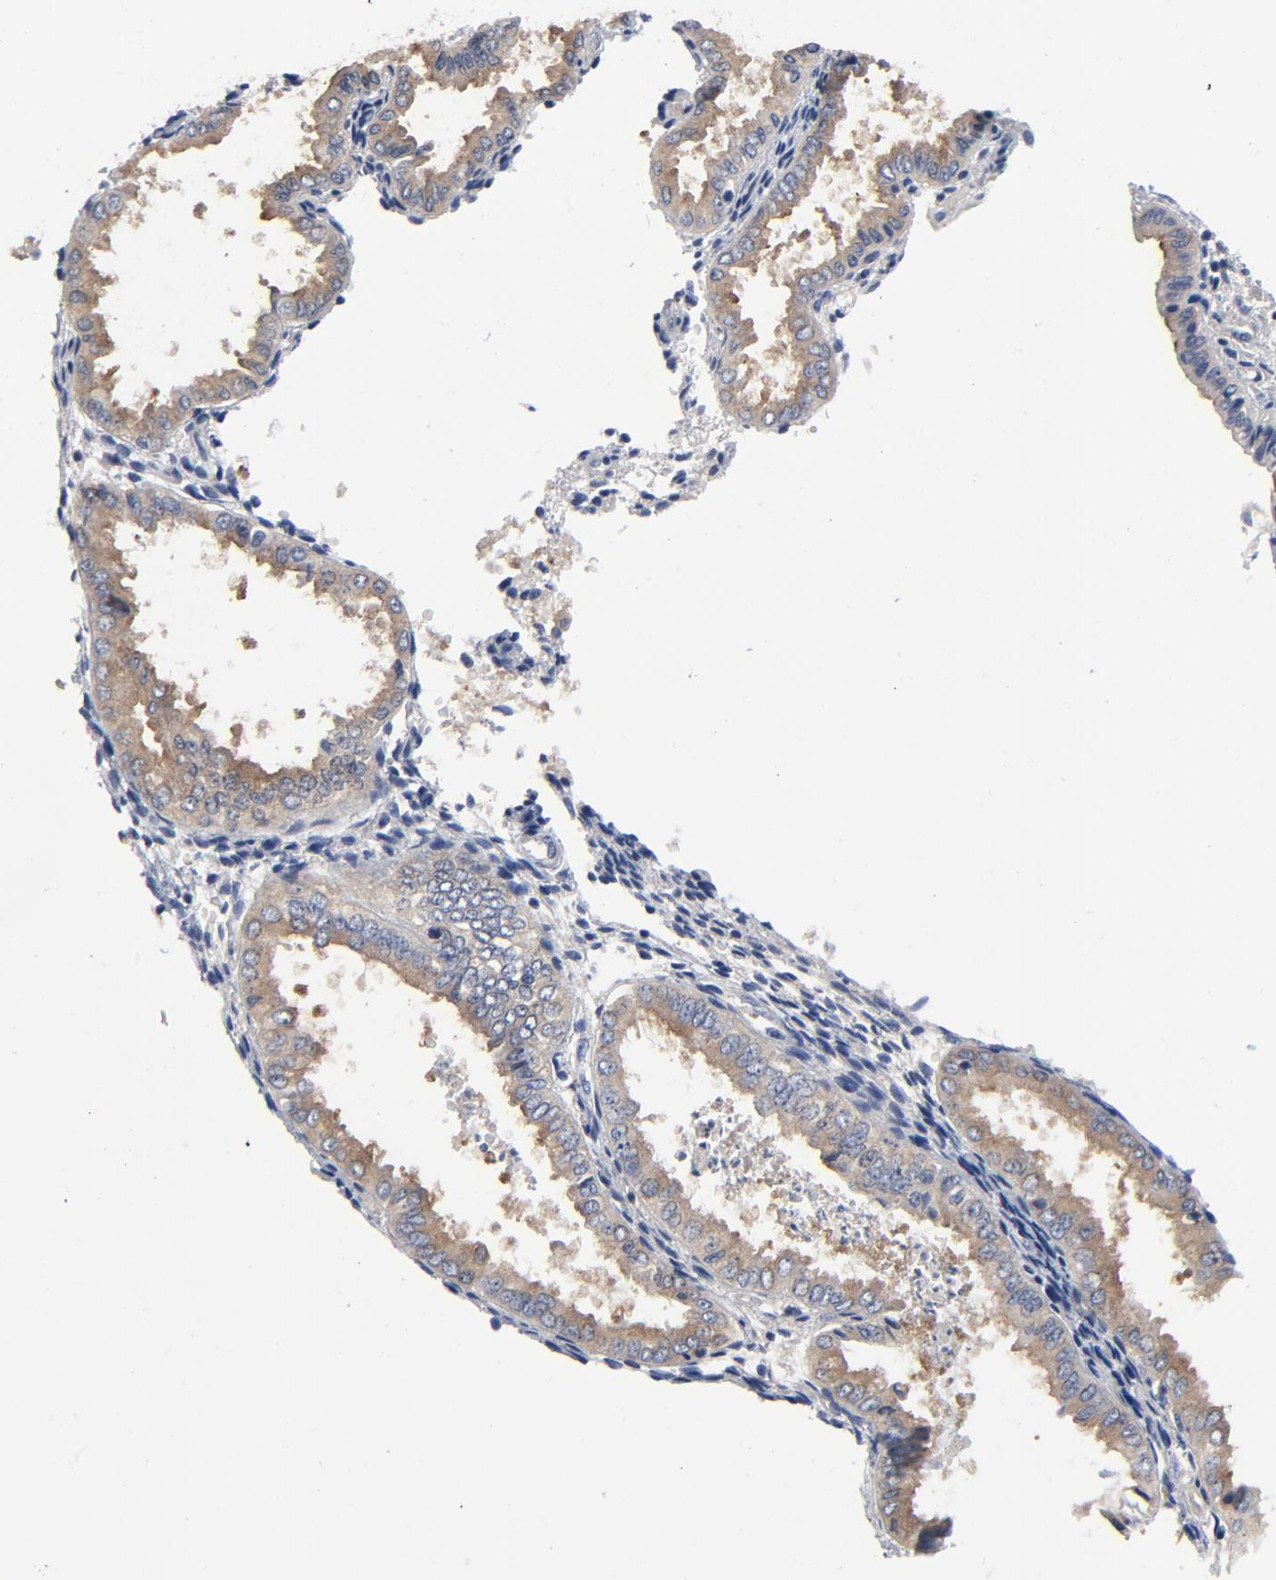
{"staining": {"intensity": "negative", "quantity": "none", "location": "none"}, "tissue": "endometrium", "cell_type": "Cells in endometrial stroma", "image_type": "normal", "snomed": [{"axis": "morphology", "description": "Normal tissue, NOS"}, {"axis": "topography", "description": "Endometrium"}], "caption": "Immunohistochemical staining of normal human endometrium shows no significant expression in cells in endometrial stroma.", "gene": "DYNLT3", "patient": {"sex": "female", "age": 33}}